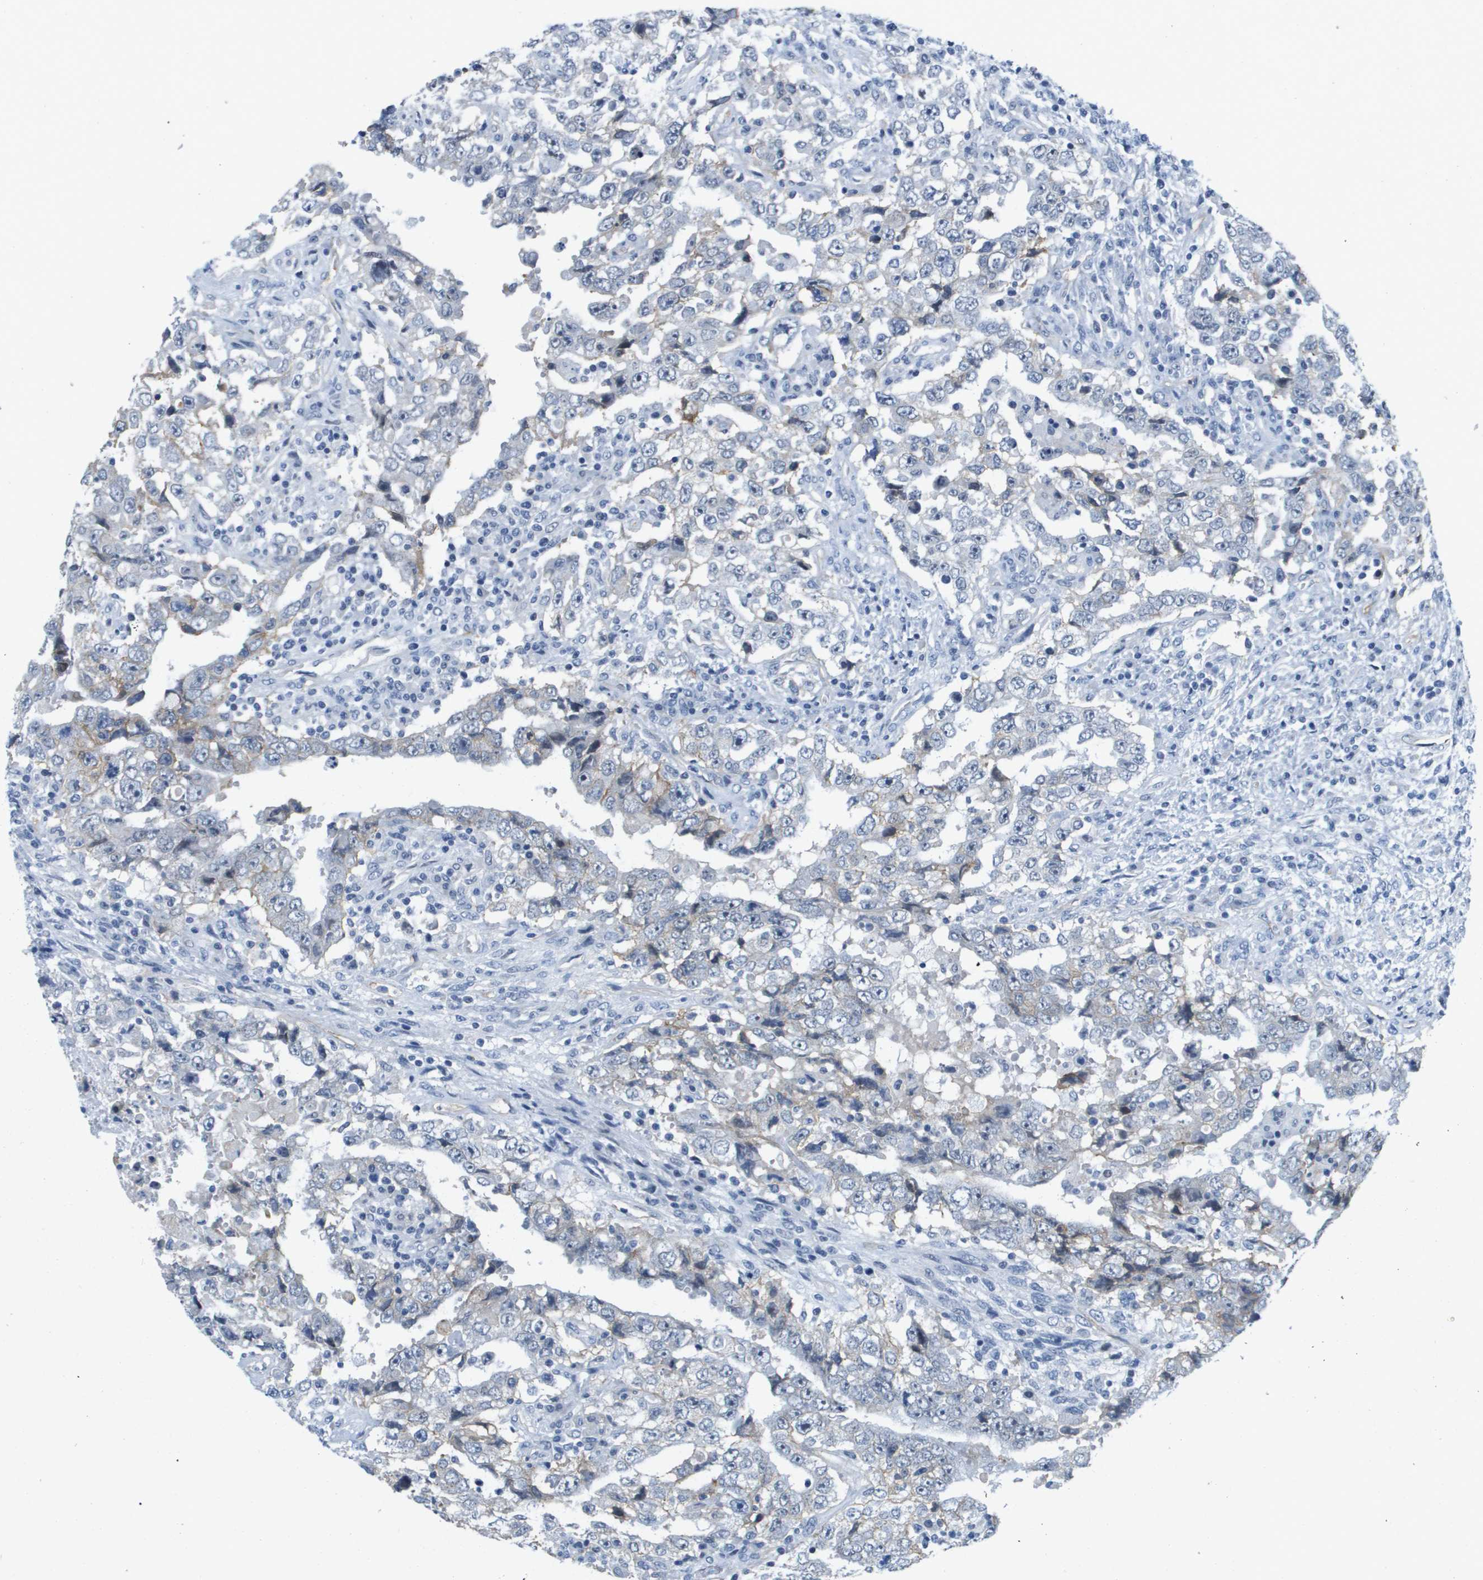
{"staining": {"intensity": "negative", "quantity": "none", "location": "none"}, "tissue": "testis cancer", "cell_type": "Tumor cells", "image_type": "cancer", "snomed": [{"axis": "morphology", "description": "Carcinoma, Embryonal, NOS"}, {"axis": "topography", "description": "Testis"}], "caption": "There is no significant staining in tumor cells of embryonal carcinoma (testis). Brightfield microscopy of IHC stained with DAB (3,3'-diaminobenzidine) (brown) and hematoxylin (blue), captured at high magnification.", "gene": "ITGA6", "patient": {"sex": "male", "age": 26}}